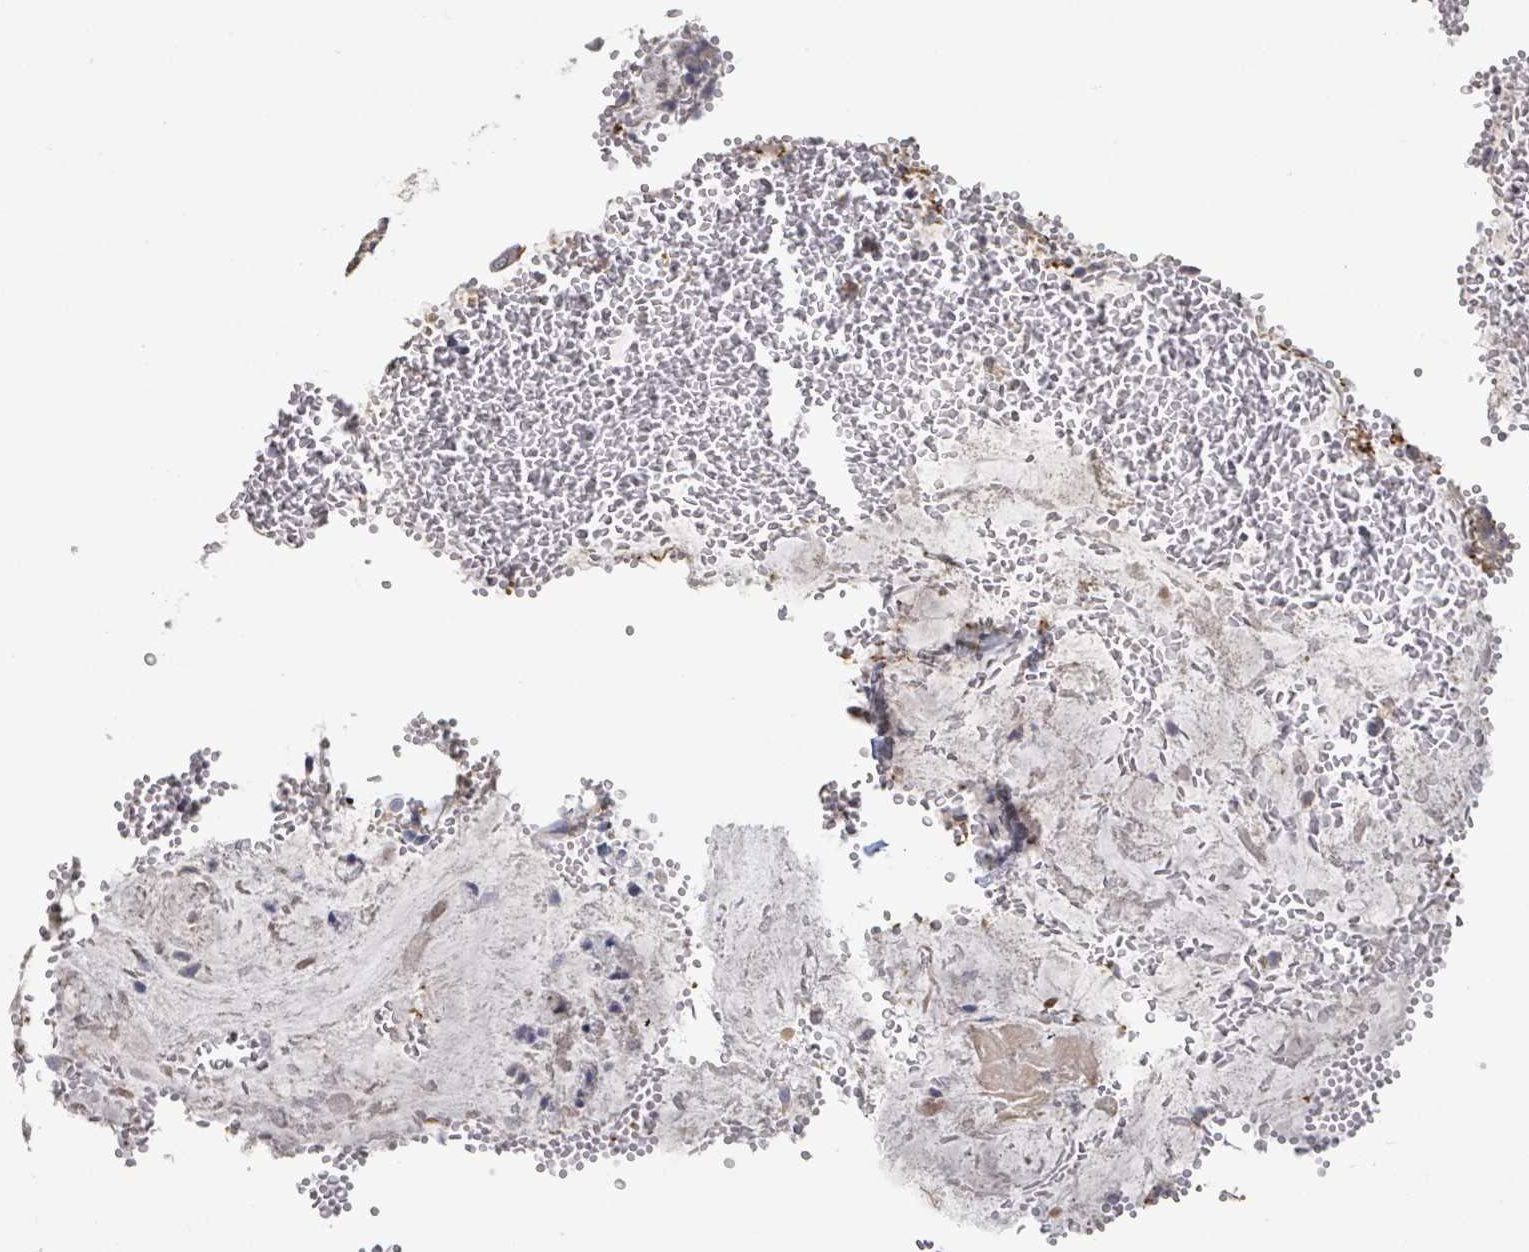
{"staining": {"intensity": "negative", "quantity": "none", "location": "none"}, "tissue": "stomach", "cell_type": "Glandular cells", "image_type": "normal", "snomed": [{"axis": "morphology", "description": "Normal tissue, NOS"}, {"axis": "topography", "description": "Stomach, upper"}], "caption": "Protein analysis of benign stomach displays no significant positivity in glandular cells.", "gene": "PLAUR", "patient": {"sex": "male", "age": 52}}